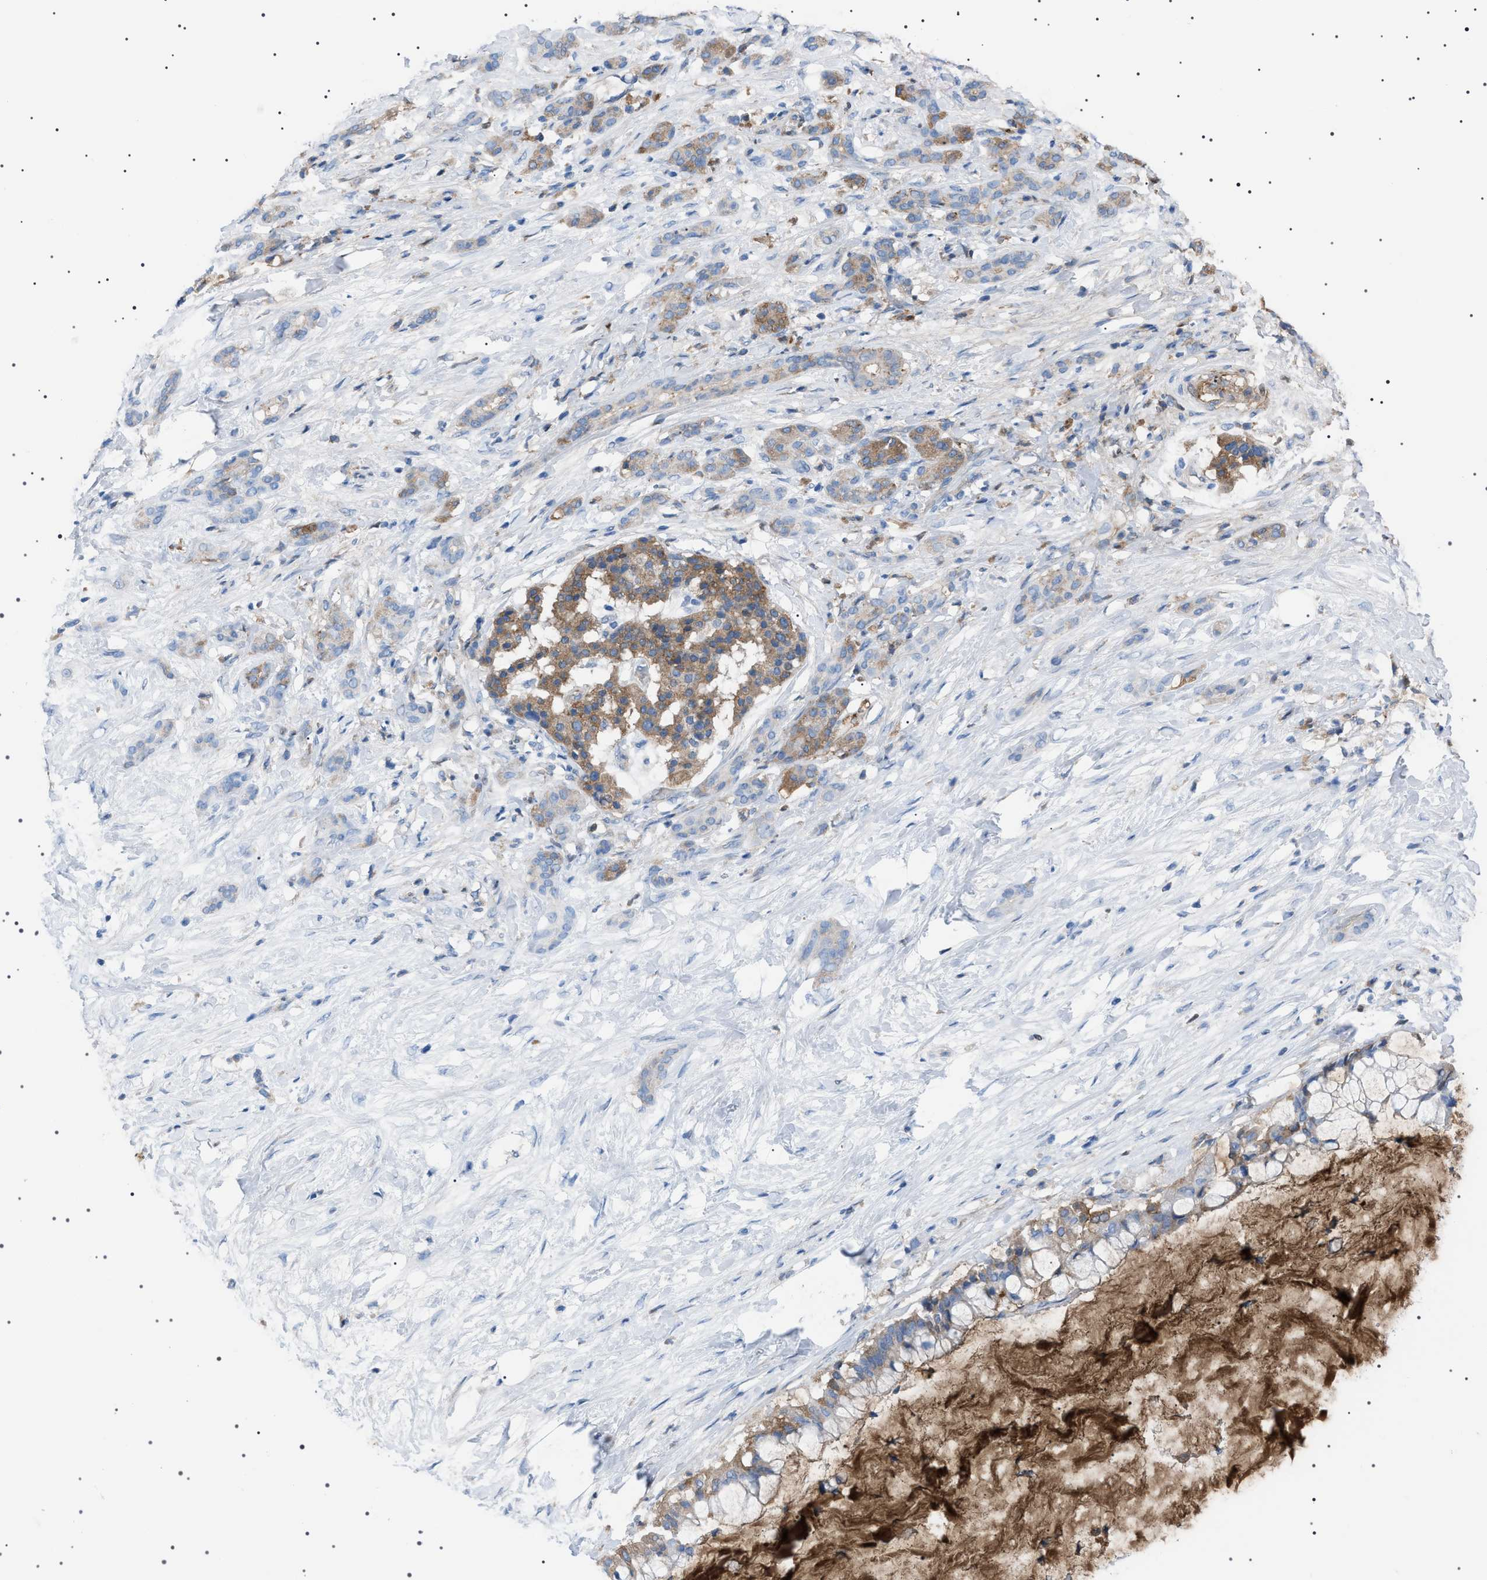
{"staining": {"intensity": "weak", "quantity": ">75%", "location": "cytoplasmic/membranous"}, "tissue": "pancreatic cancer", "cell_type": "Tumor cells", "image_type": "cancer", "snomed": [{"axis": "morphology", "description": "Adenocarcinoma, NOS"}, {"axis": "topography", "description": "Pancreas"}], "caption": "Immunohistochemical staining of pancreatic cancer demonstrates weak cytoplasmic/membranous protein staining in about >75% of tumor cells.", "gene": "LPA", "patient": {"sex": "male", "age": 41}}